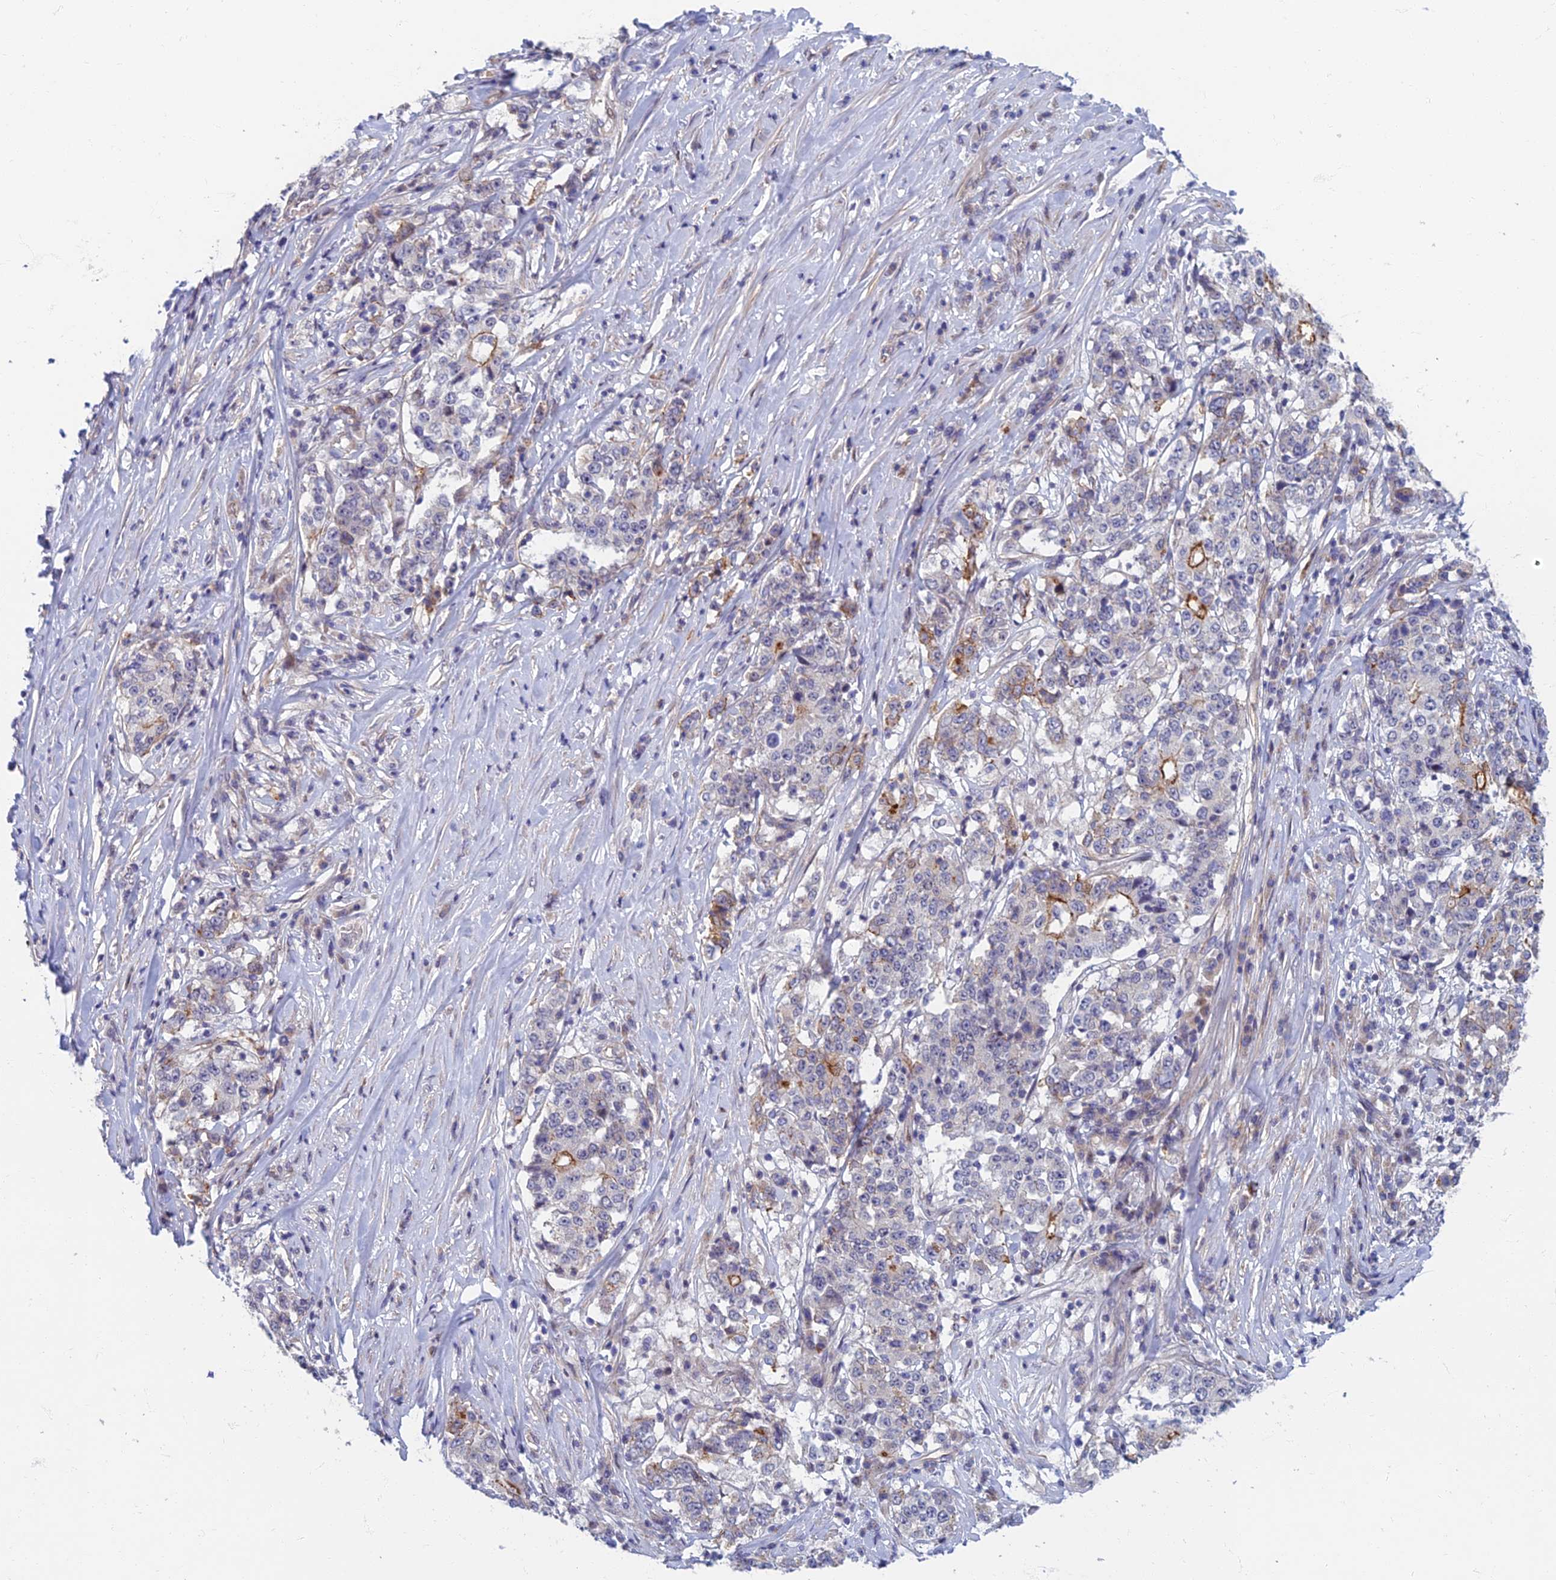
{"staining": {"intensity": "moderate", "quantity": "<25%", "location": "cytoplasmic/membranous"}, "tissue": "stomach cancer", "cell_type": "Tumor cells", "image_type": "cancer", "snomed": [{"axis": "morphology", "description": "Adenocarcinoma, NOS"}, {"axis": "topography", "description": "Stomach"}], "caption": "Protein expression analysis of stomach cancer demonstrates moderate cytoplasmic/membranous expression in approximately <25% of tumor cells.", "gene": "RHBDL2", "patient": {"sex": "male", "age": 59}}